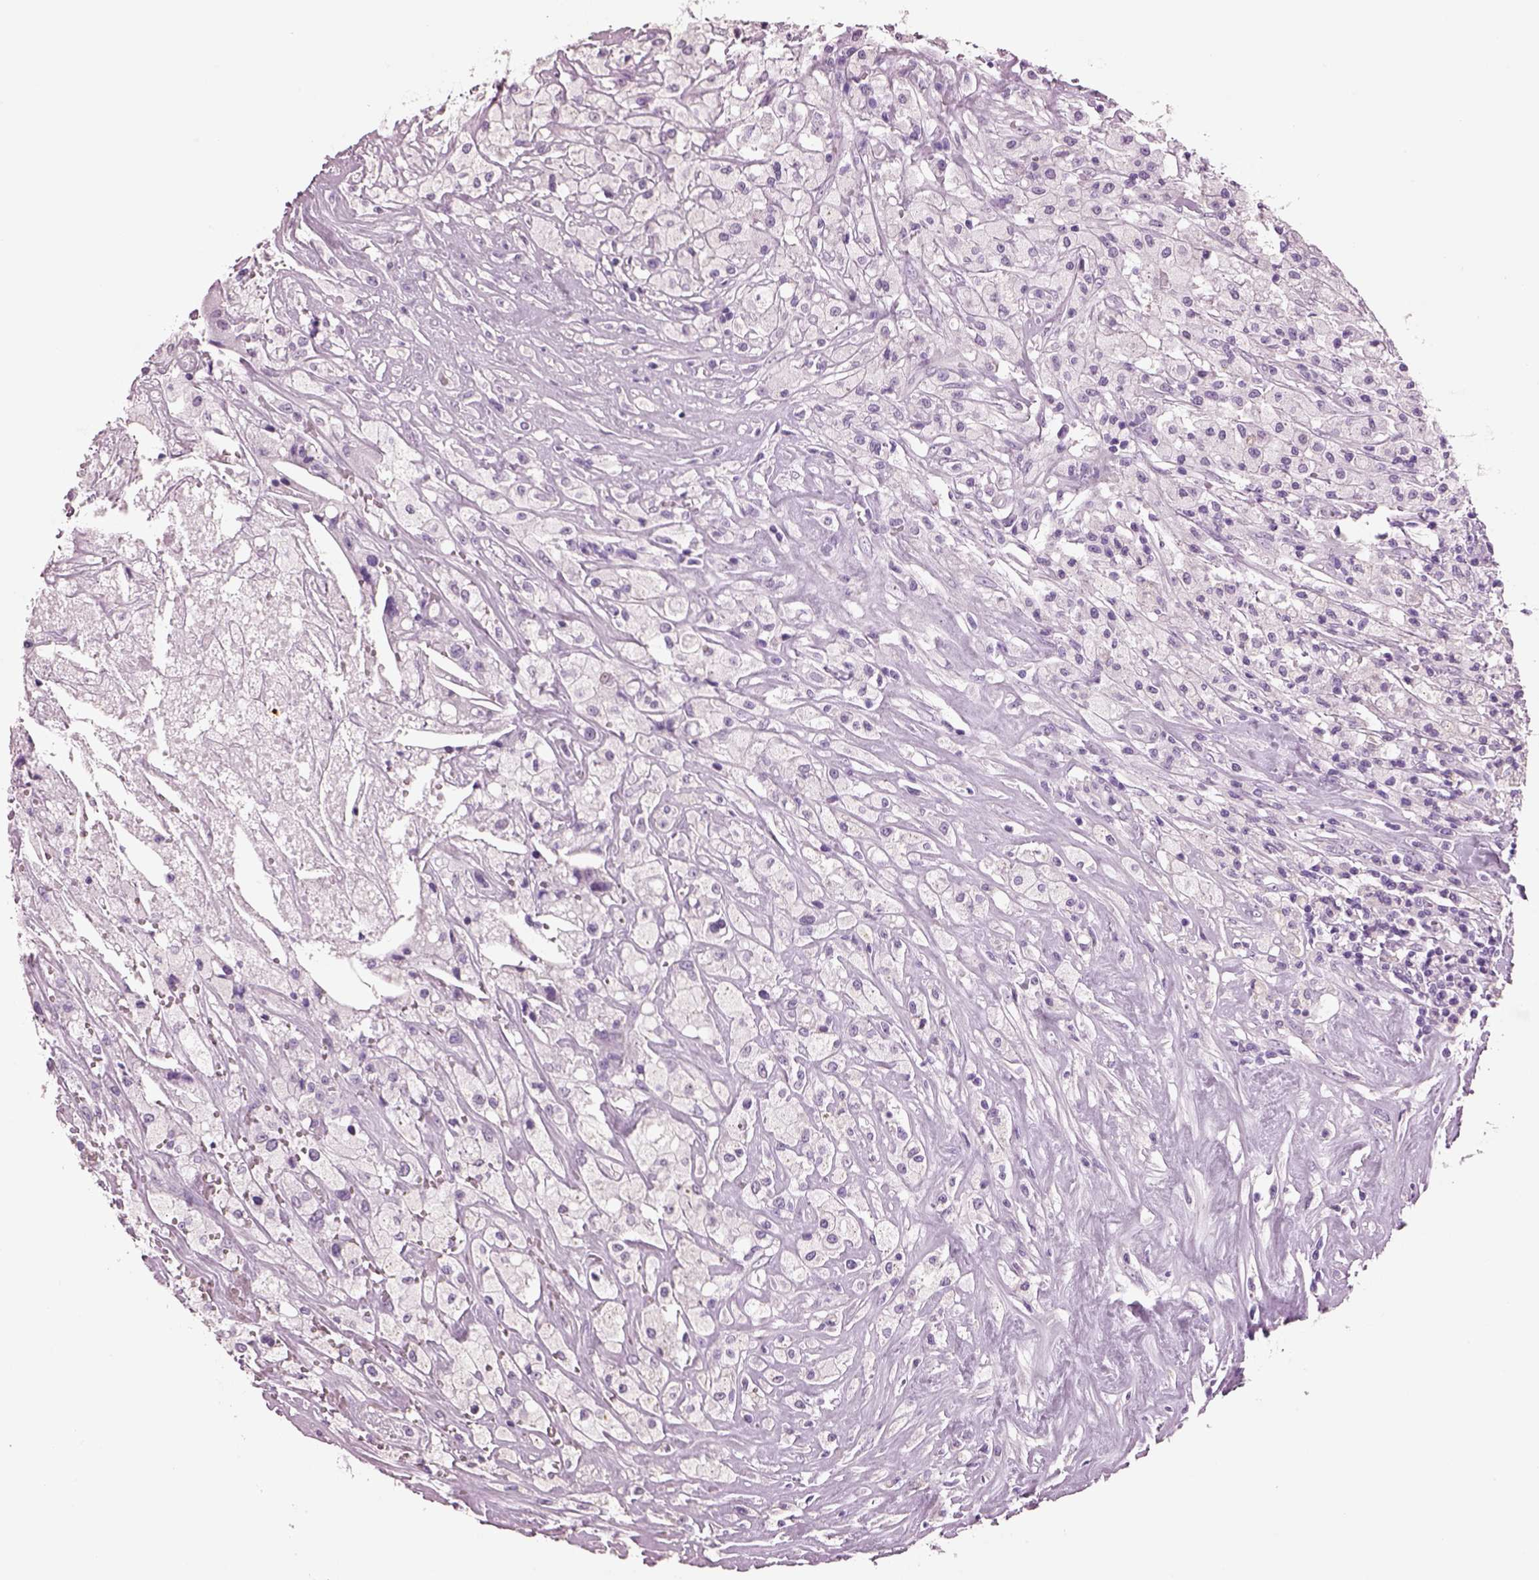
{"staining": {"intensity": "negative", "quantity": "none", "location": "none"}, "tissue": "testis cancer", "cell_type": "Tumor cells", "image_type": "cancer", "snomed": [{"axis": "morphology", "description": "Necrosis, NOS"}, {"axis": "morphology", "description": "Carcinoma, Embryonal, NOS"}, {"axis": "topography", "description": "Testis"}], "caption": "Tumor cells are negative for protein expression in human testis embryonal carcinoma.", "gene": "ACOD1", "patient": {"sex": "male", "age": 19}}